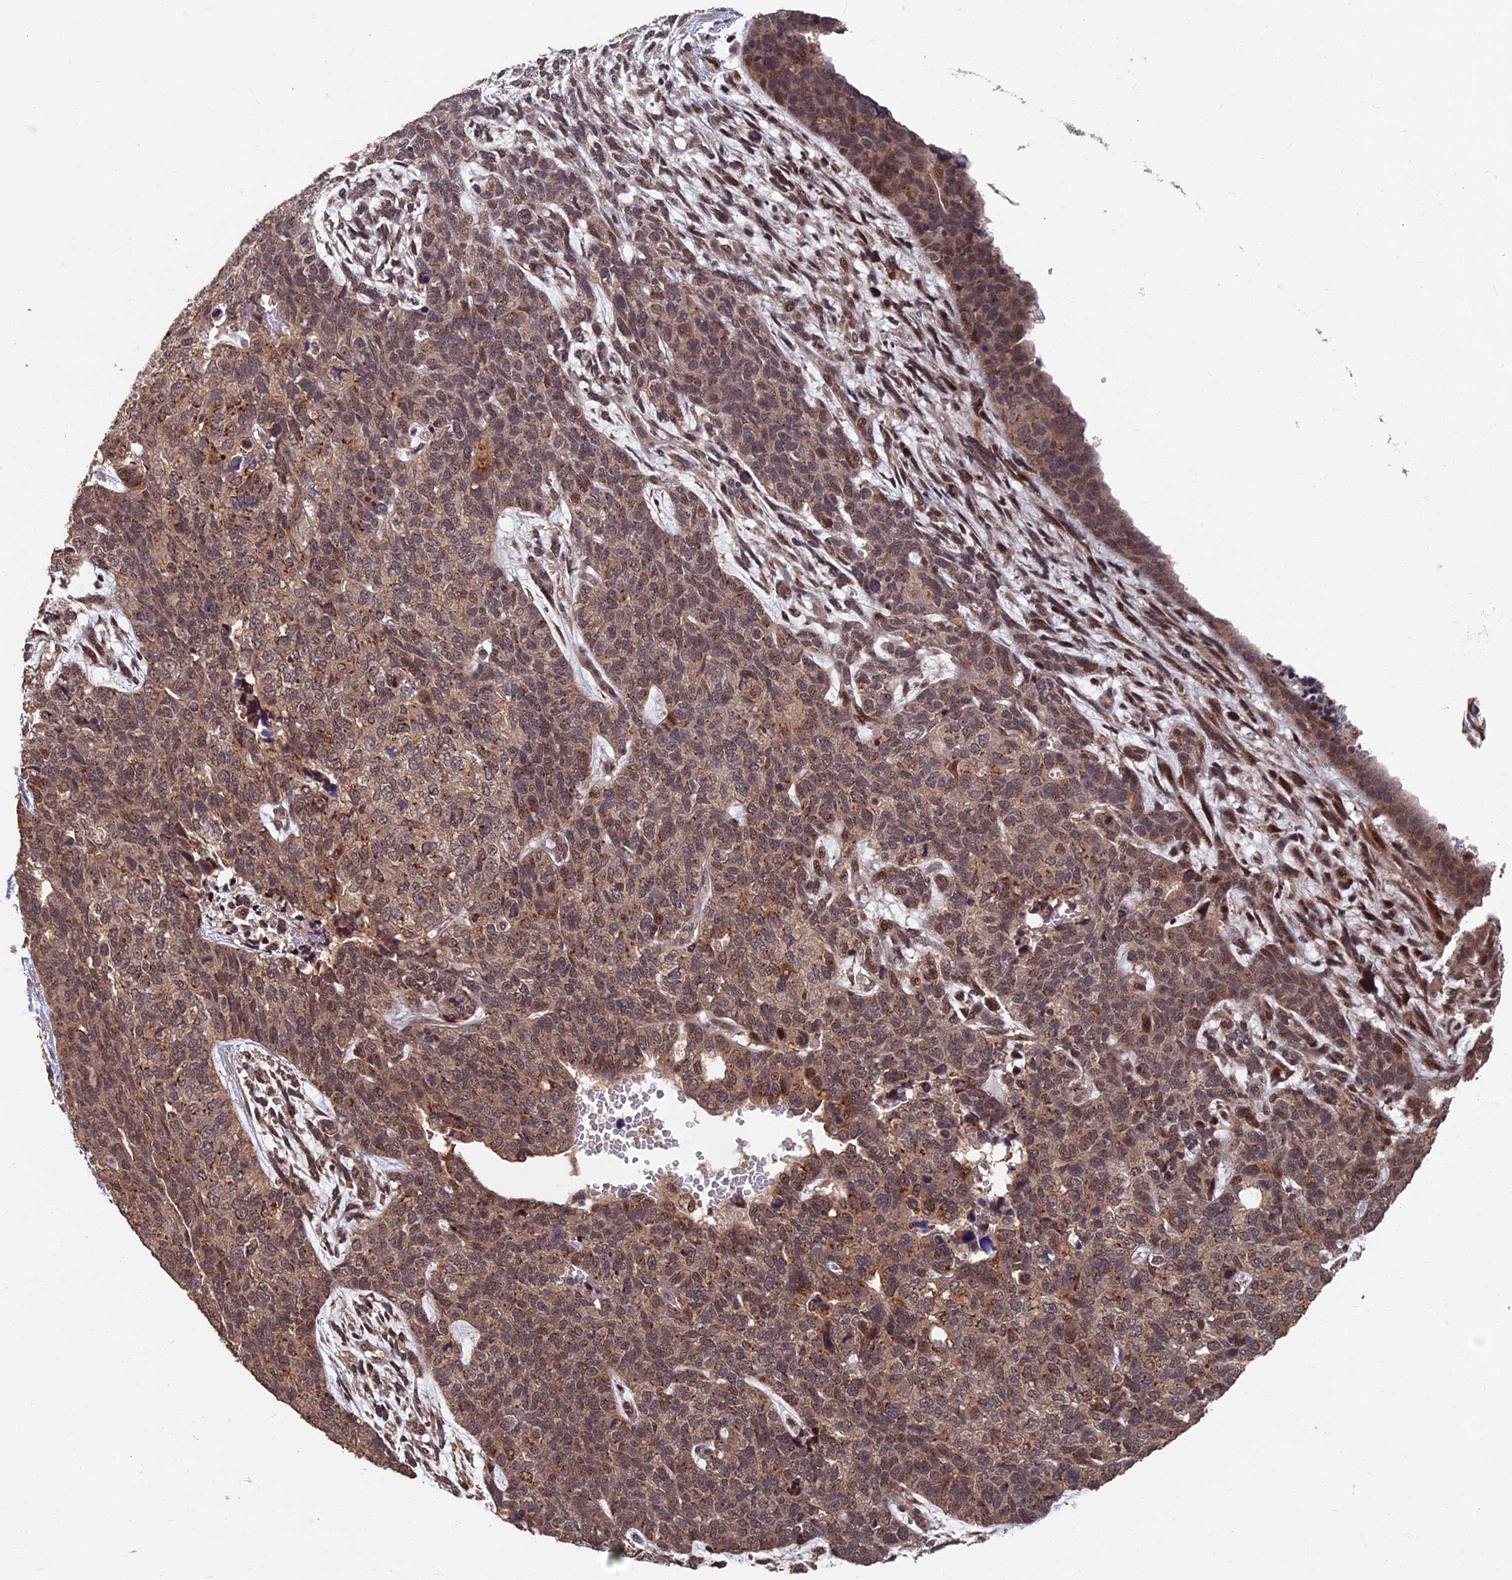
{"staining": {"intensity": "moderate", "quantity": ">75%", "location": "cytoplasmic/membranous,nuclear"}, "tissue": "cervical cancer", "cell_type": "Tumor cells", "image_type": "cancer", "snomed": [{"axis": "morphology", "description": "Squamous cell carcinoma, NOS"}, {"axis": "topography", "description": "Cervix"}], "caption": "A photomicrograph showing moderate cytoplasmic/membranous and nuclear staining in approximately >75% of tumor cells in squamous cell carcinoma (cervical), as visualized by brown immunohistochemical staining.", "gene": "RASGRF1", "patient": {"sex": "female", "age": 63}}